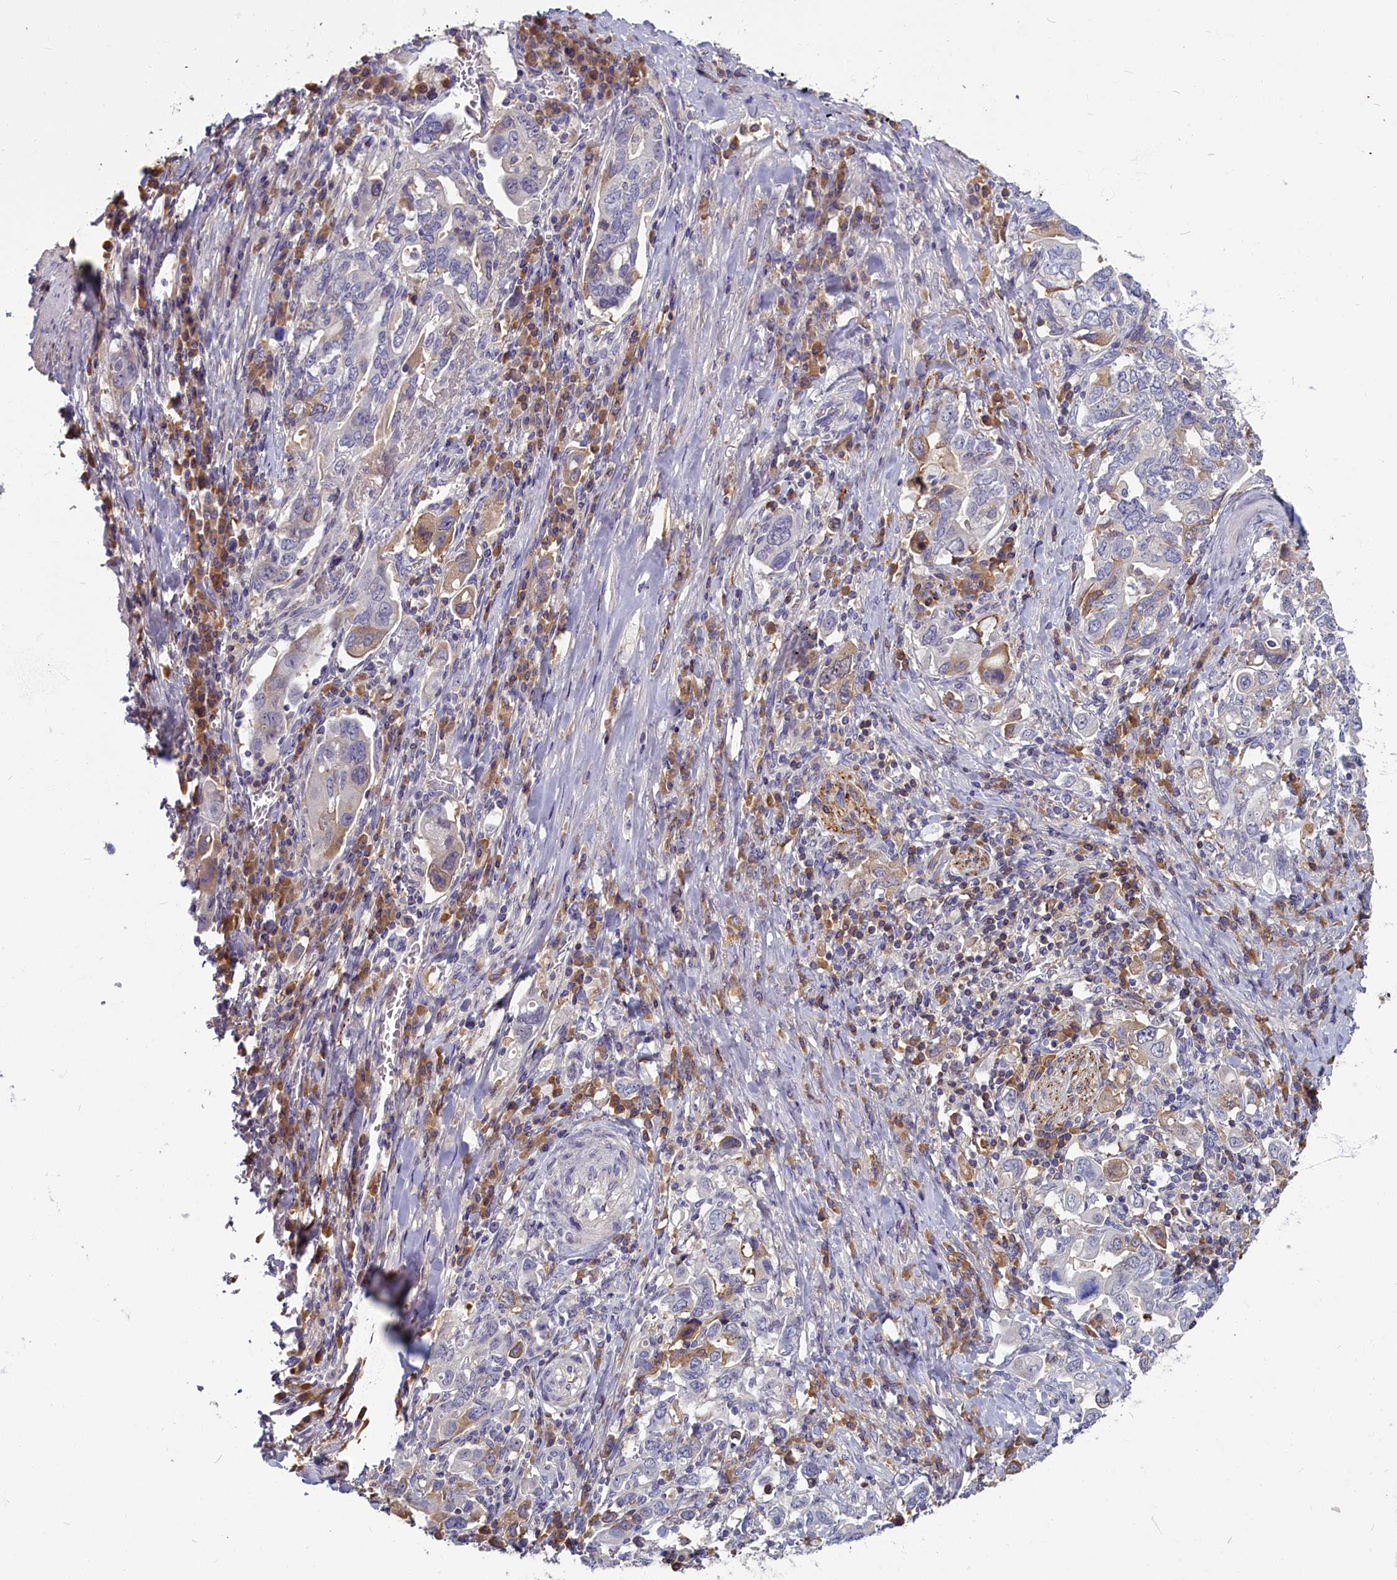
{"staining": {"intensity": "negative", "quantity": "none", "location": "none"}, "tissue": "stomach cancer", "cell_type": "Tumor cells", "image_type": "cancer", "snomed": [{"axis": "morphology", "description": "Adenocarcinoma, NOS"}, {"axis": "topography", "description": "Stomach, upper"}, {"axis": "topography", "description": "Stomach"}], "caption": "Human adenocarcinoma (stomach) stained for a protein using IHC demonstrates no positivity in tumor cells.", "gene": "SV2C", "patient": {"sex": "male", "age": 62}}